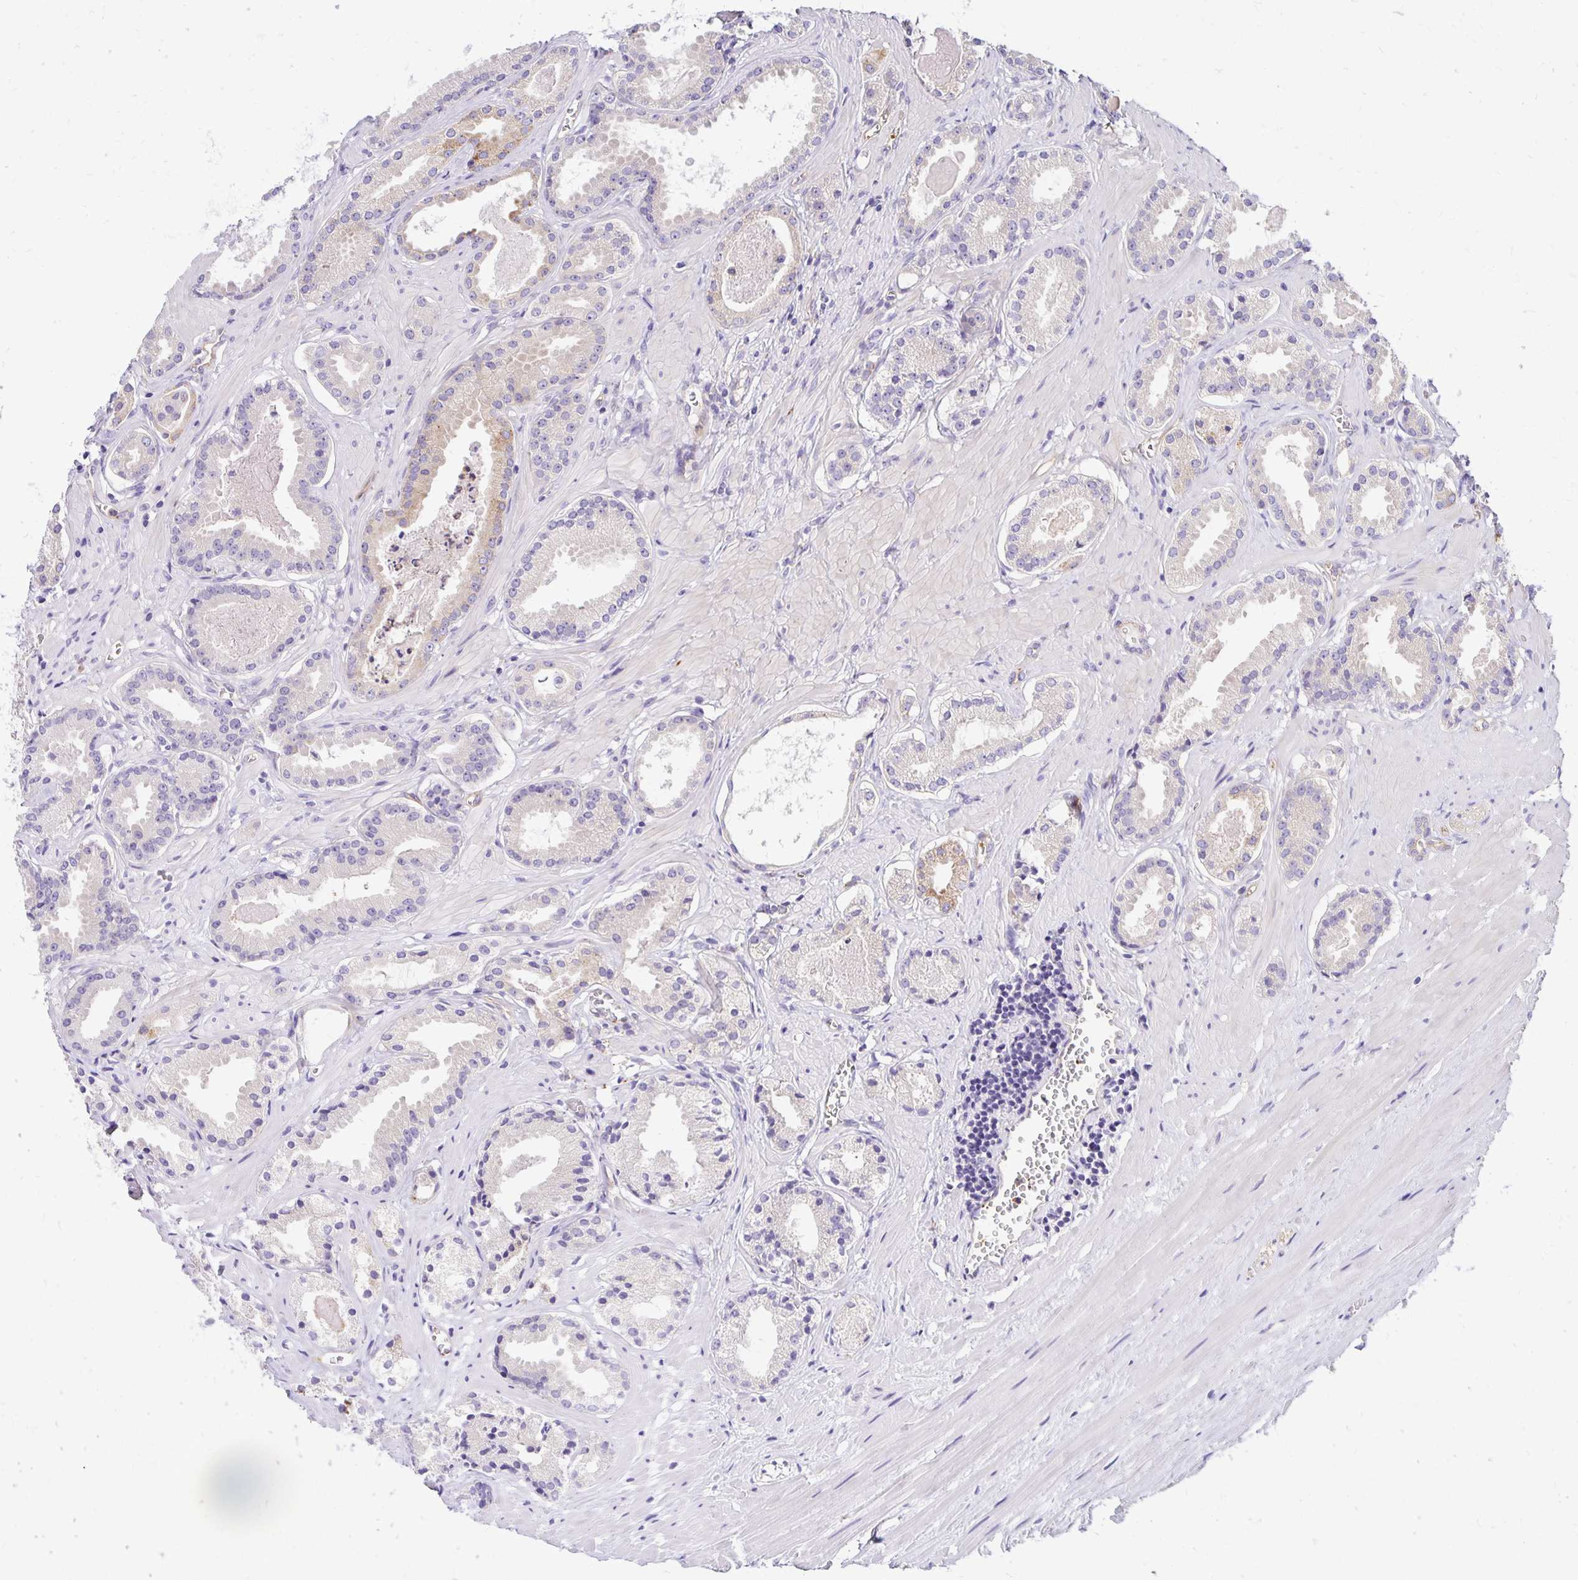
{"staining": {"intensity": "weak", "quantity": "<25%", "location": "cytoplasmic/membranous"}, "tissue": "prostate cancer", "cell_type": "Tumor cells", "image_type": "cancer", "snomed": [{"axis": "morphology", "description": "Adenocarcinoma, NOS"}, {"axis": "morphology", "description": "Adenocarcinoma, Low grade"}, {"axis": "topography", "description": "Prostate"}], "caption": "Immunohistochemistry (IHC) histopathology image of human prostate cancer (adenocarcinoma (low-grade)) stained for a protein (brown), which displays no positivity in tumor cells.", "gene": "TTYH1", "patient": {"sex": "male", "age": 64}}